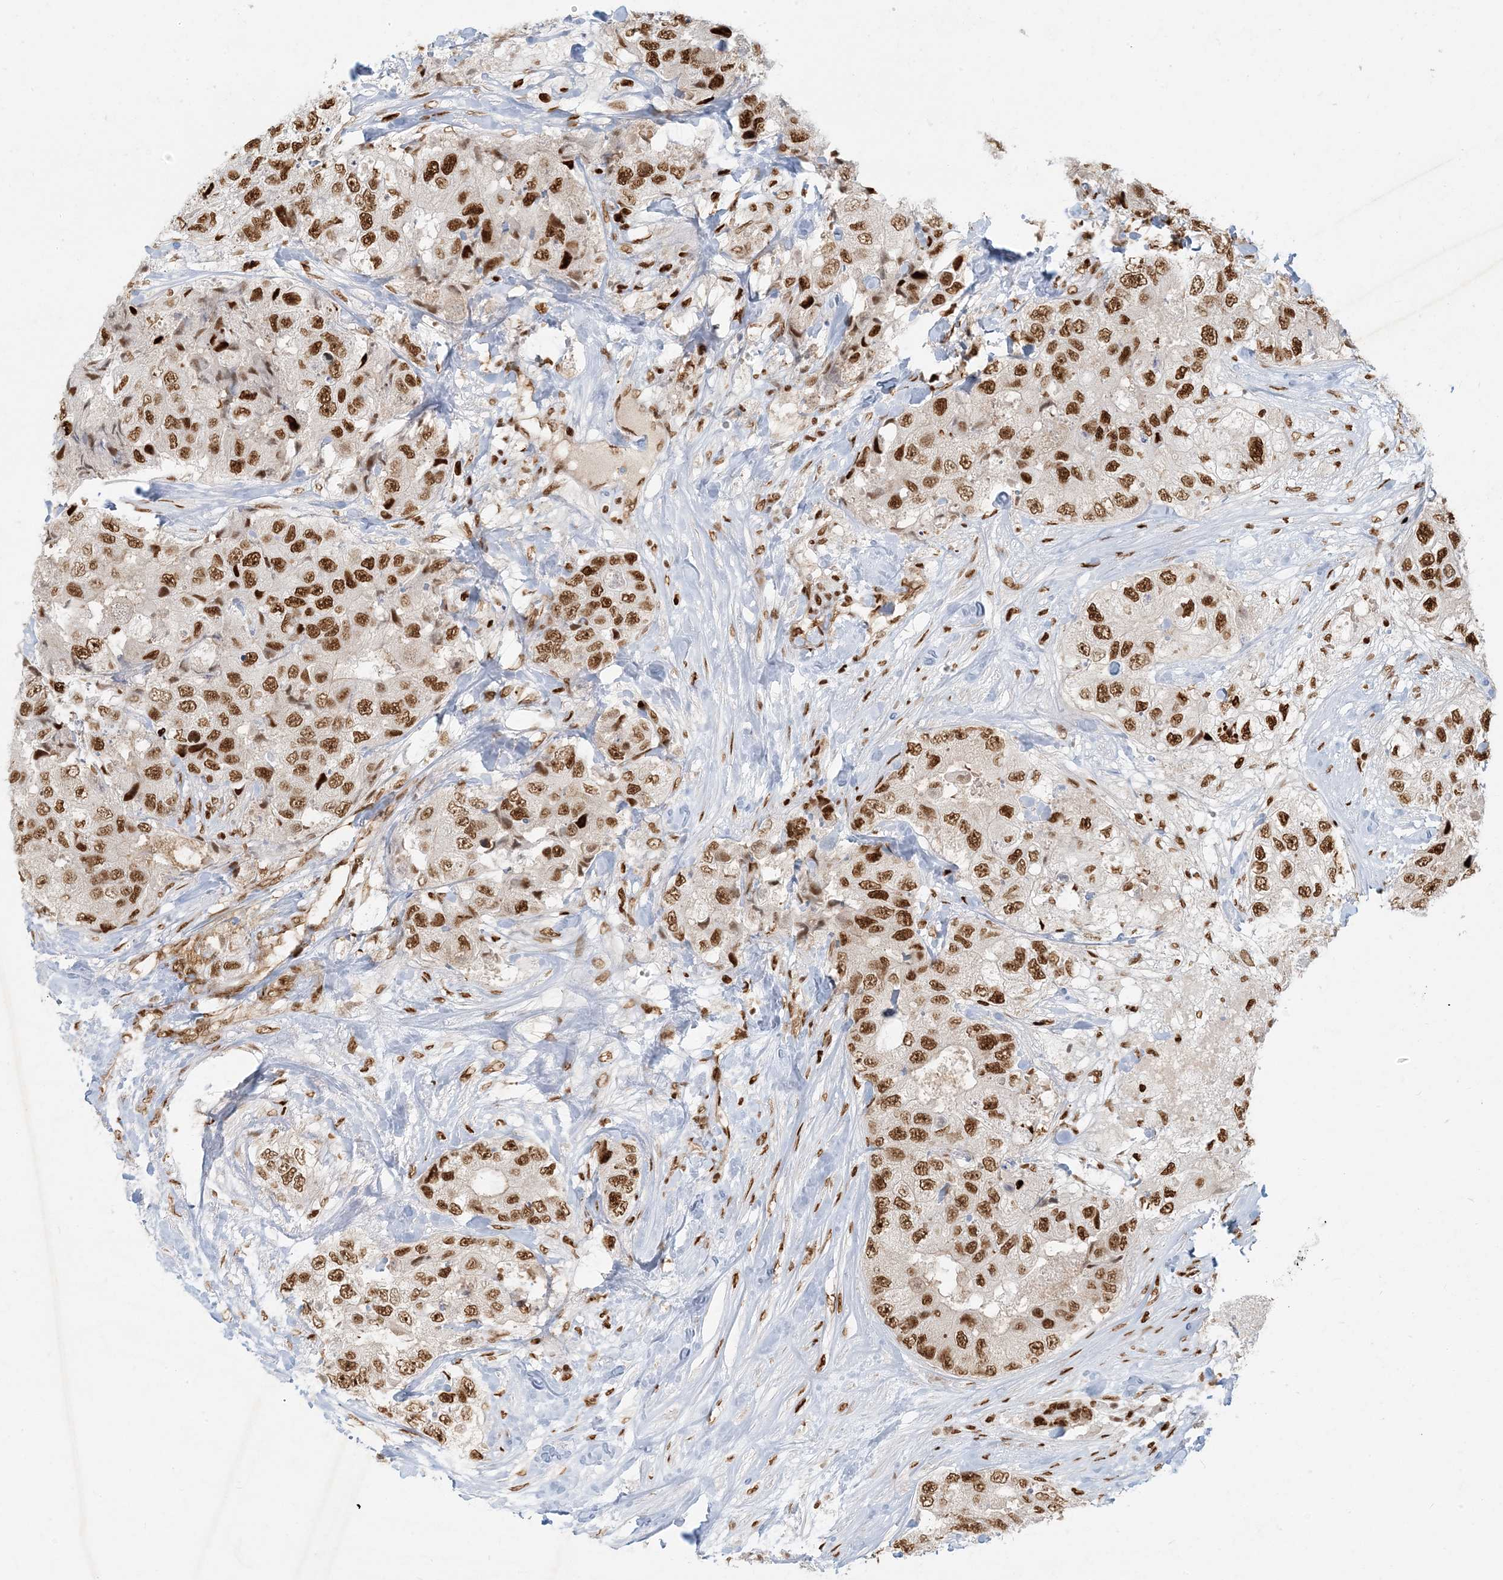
{"staining": {"intensity": "strong", "quantity": ">75%", "location": "nuclear"}, "tissue": "breast cancer", "cell_type": "Tumor cells", "image_type": "cancer", "snomed": [{"axis": "morphology", "description": "Duct carcinoma"}, {"axis": "topography", "description": "Breast"}], "caption": "Immunohistochemical staining of human breast cancer demonstrates high levels of strong nuclear protein positivity in approximately >75% of tumor cells.", "gene": "CKS2", "patient": {"sex": "female", "age": 62}}